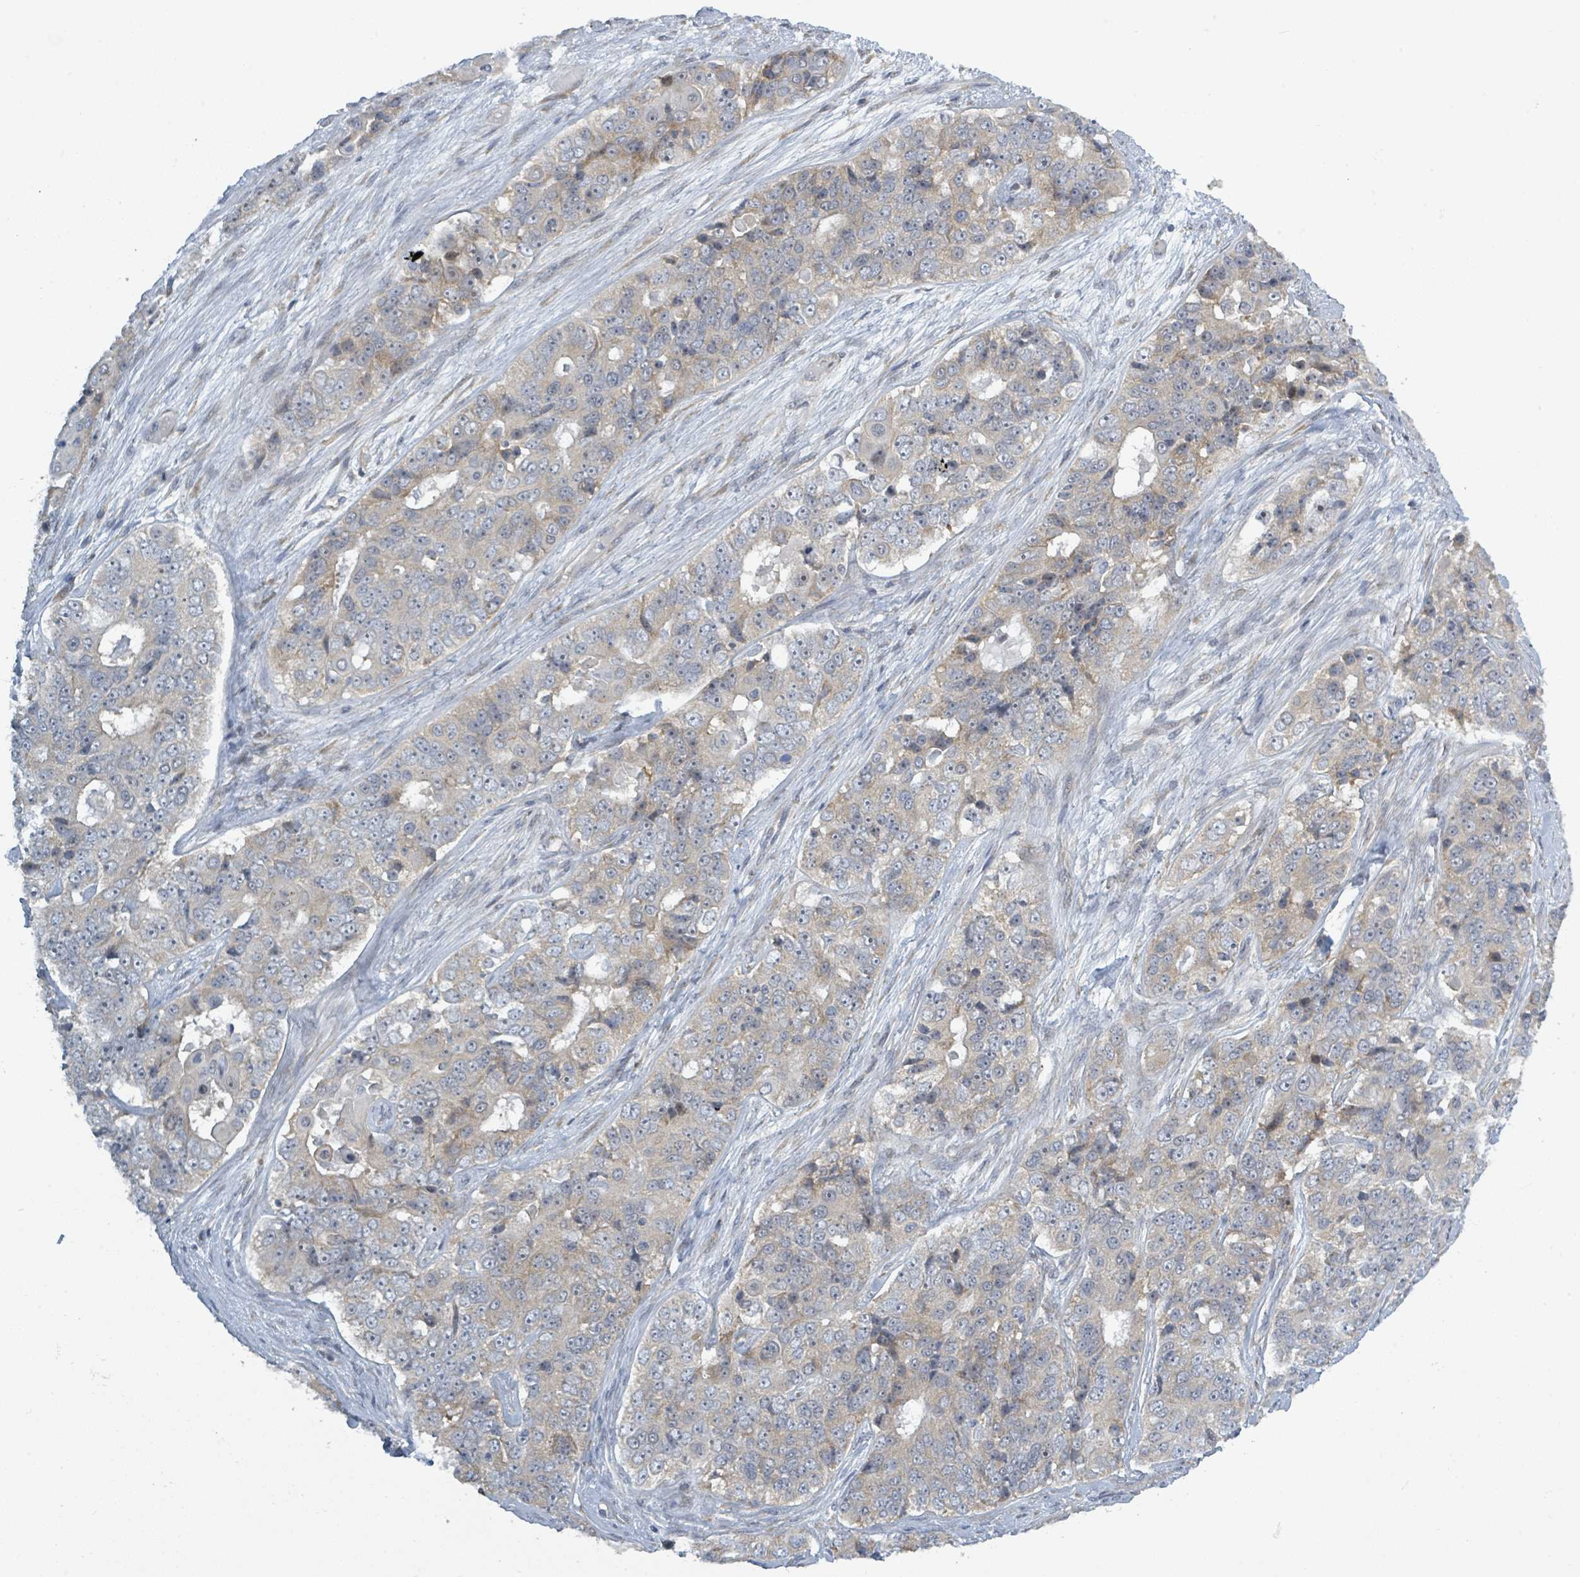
{"staining": {"intensity": "weak", "quantity": "25%-75%", "location": "cytoplasmic/membranous"}, "tissue": "ovarian cancer", "cell_type": "Tumor cells", "image_type": "cancer", "snomed": [{"axis": "morphology", "description": "Carcinoma, endometroid"}, {"axis": "topography", "description": "Ovary"}], "caption": "A brown stain labels weak cytoplasmic/membranous expression of a protein in human ovarian cancer (endometroid carcinoma) tumor cells.", "gene": "RPL32", "patient": {"sex": "female", "age": 51}}